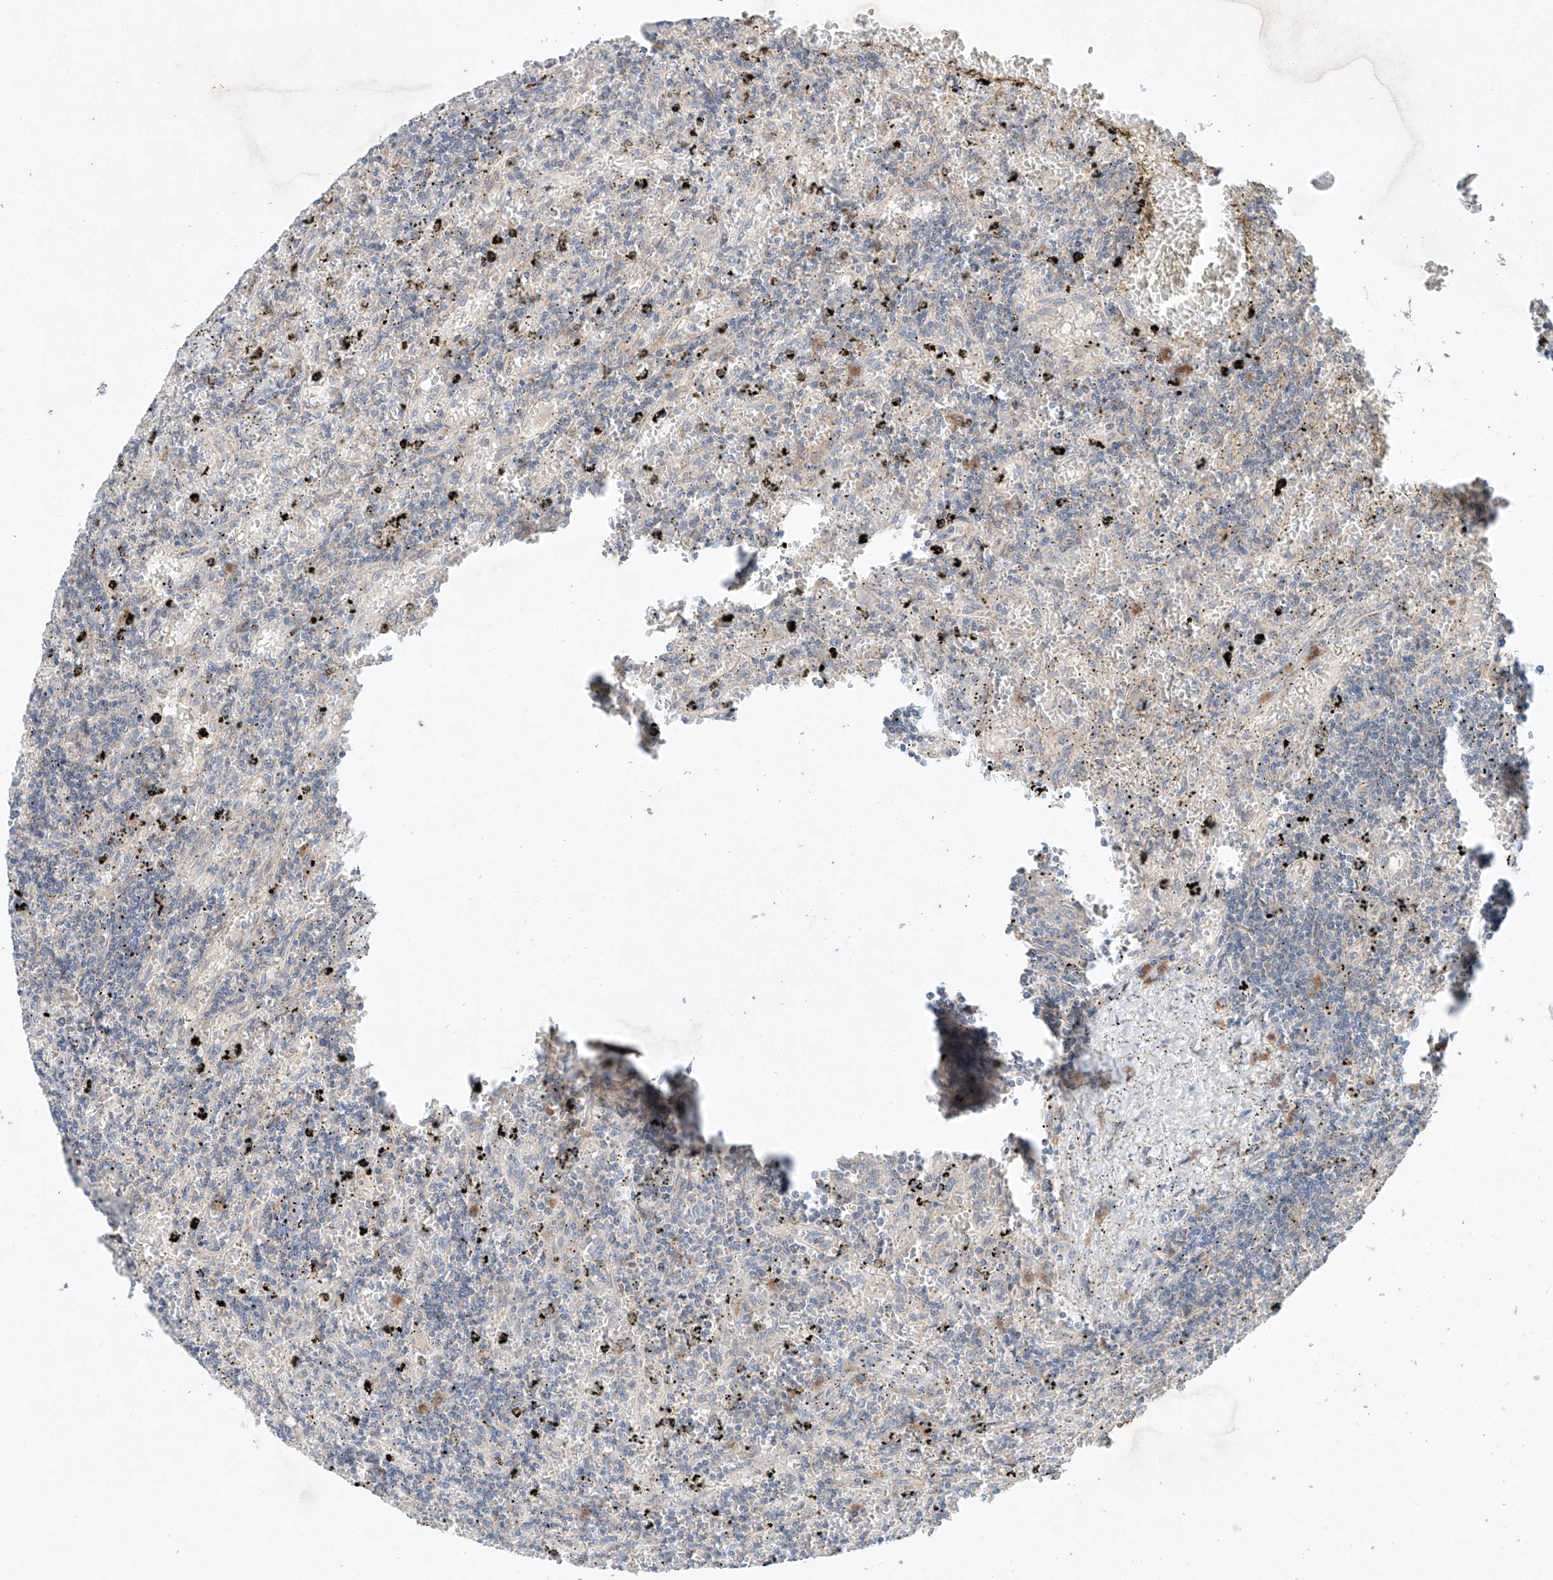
{"staining": {"intensity": "negative", "quantity": "none", "location": "none"}, "tissue": "lymphoma", "cell_type": "Tumor cells", "image_type": "cancer", "snomed": [{"axis": "morphology", "description": "Malignant lymphoma, non-Hodgkin's type, Low grade"}, {"axis": "topography", "description": "Spleen"}], "caption": "DAB immunohistochemical staining of human lymphoma demonstrates no significant expression in tumor cells.", "gene": "FASTK", "patient": {"sex": "male", "age": 76}}